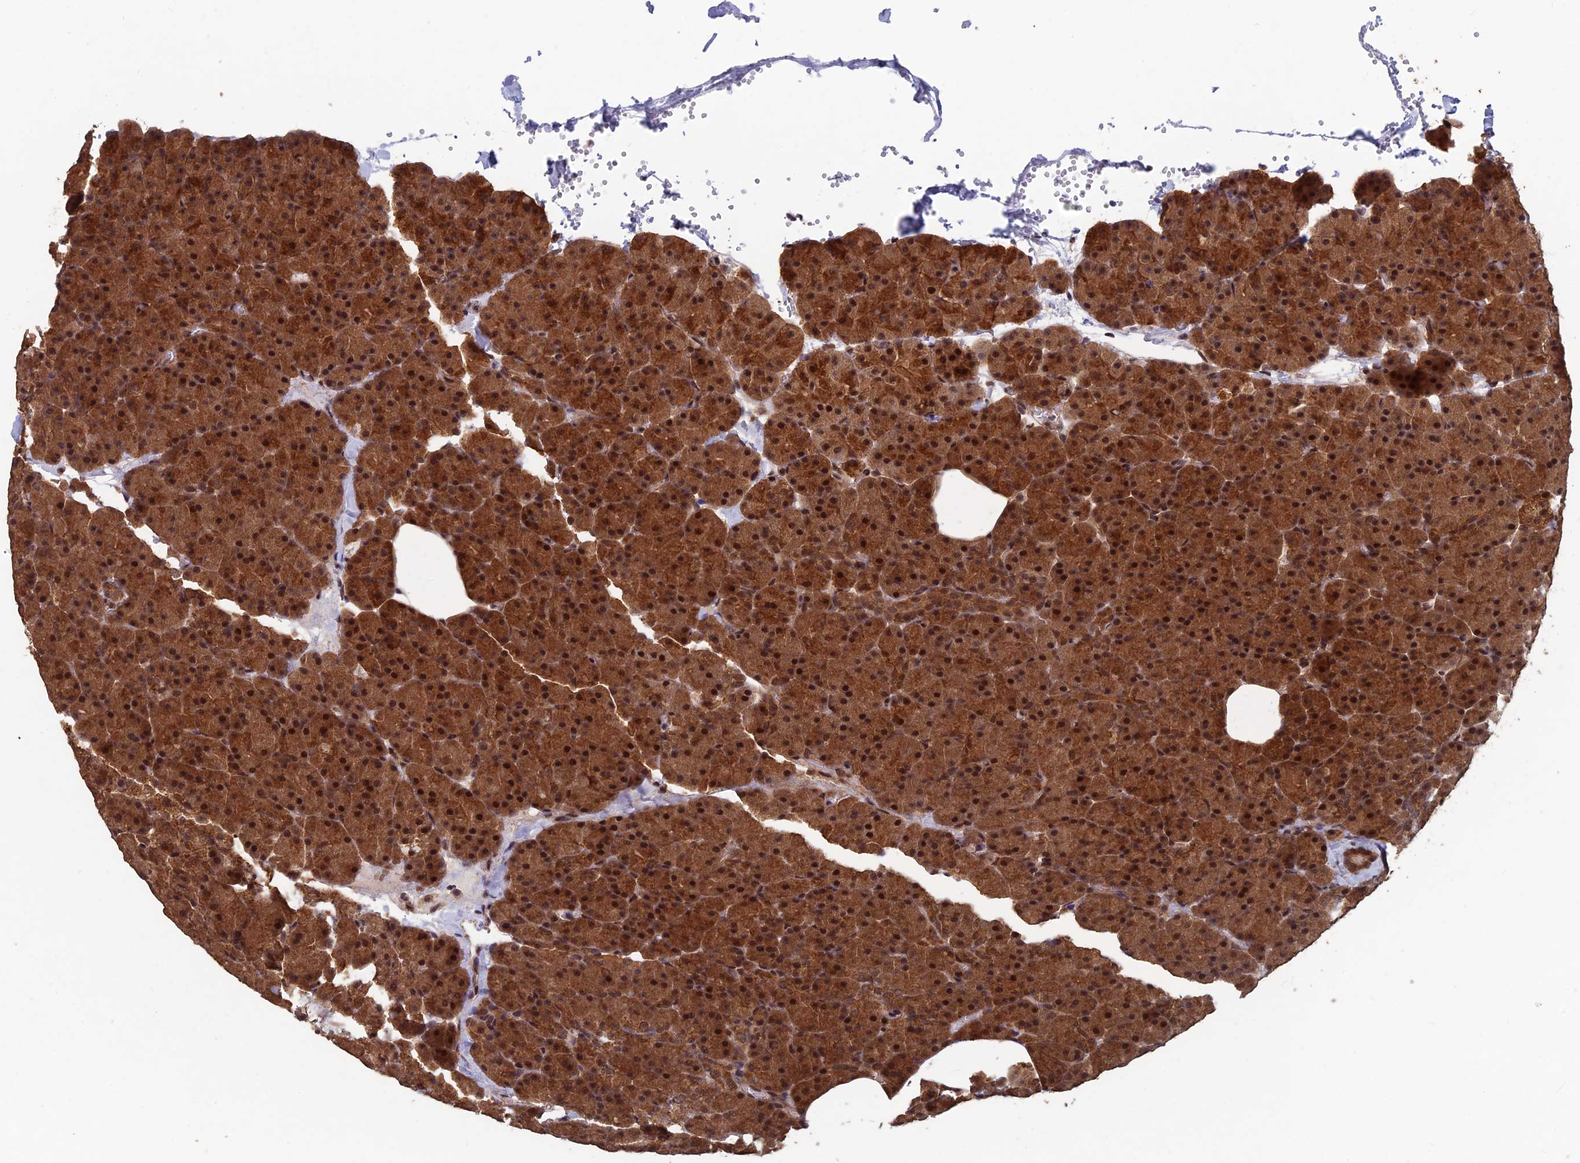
{"staining": {"intensity": "strong", "quantity": ">75%", "location": "cytoplasmic/membranous,nuclear"}, "tissue": "pancreas", "cell_type": "Exocrine glandular cells", "image_type": "normal", "snomed": [{"axis": "morphology", "description": "Normal tissue, NOS"}, {"axis": "morphology", "description": "Carcinoid, malignant, NOS"}, {"axis": "topography", "description": "Pancreas"}], "caption": "Exocrine glandular cells reveal high levels of strong cytoplasmic/membranous,nuclear positivity in approximately >75% of cells in benign pancreas. The protein of interest is shown in brown color, while the nuclei are stained blue.", "gene": "FAM53C", "patient": {"sex": "female", "age": 35}}